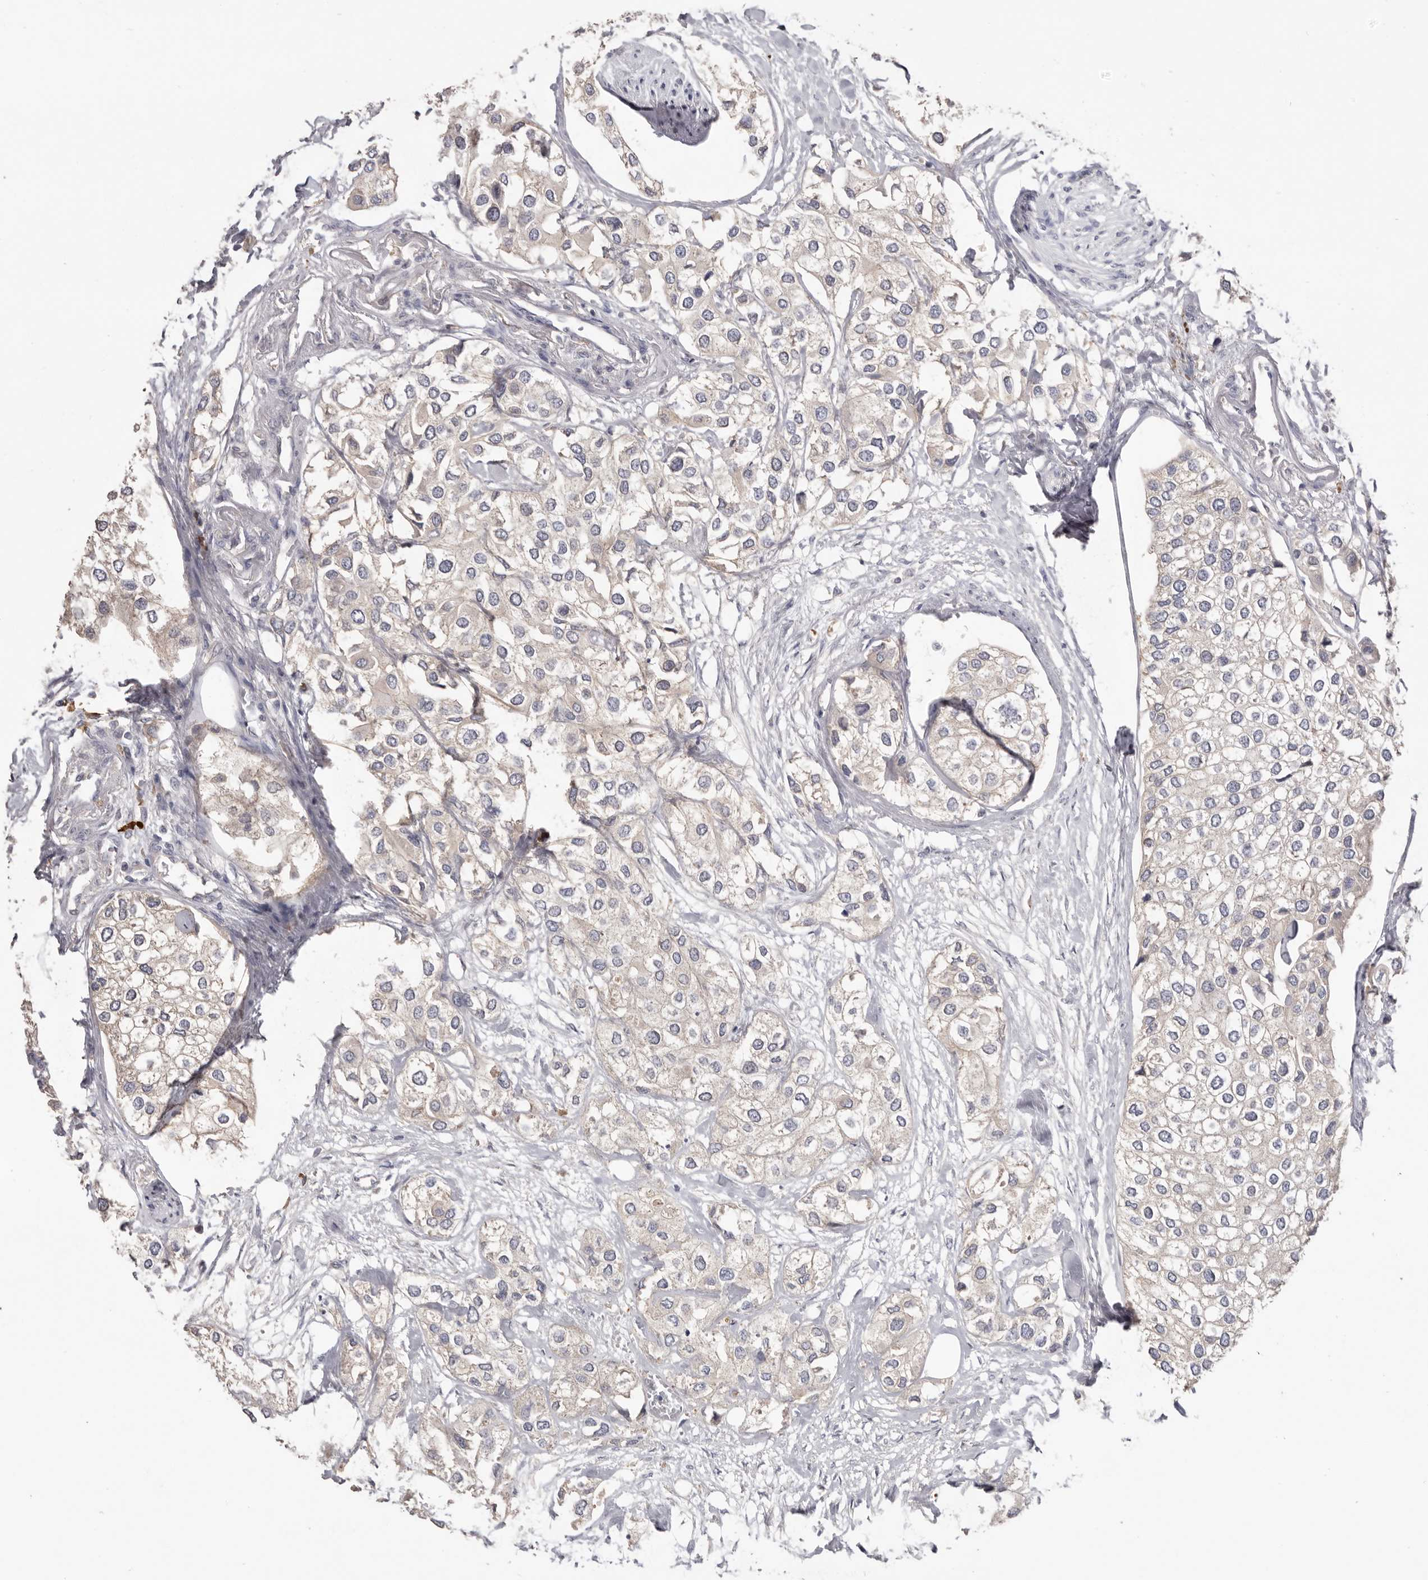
{"staining": {"intensity": "negative", "quantity": "none", "location": "none"}, "tissue": "urothelial cancer", "cell_type": "Tumor cells", "image_type": "cancer", "snomed": [{"axis": "morphology", "description": "Urothelial carcinoma, High grade"}, {"axis": "topography", "description": "Urinary bladder"}], "caption": "This is an immunohistochemistry (IHC) histopathology image of high-grade urothelial carcinoma. There is no staining in tumor cells.", "gene": "HCAR2", "patient": {"sex": "male", "age": 64}}